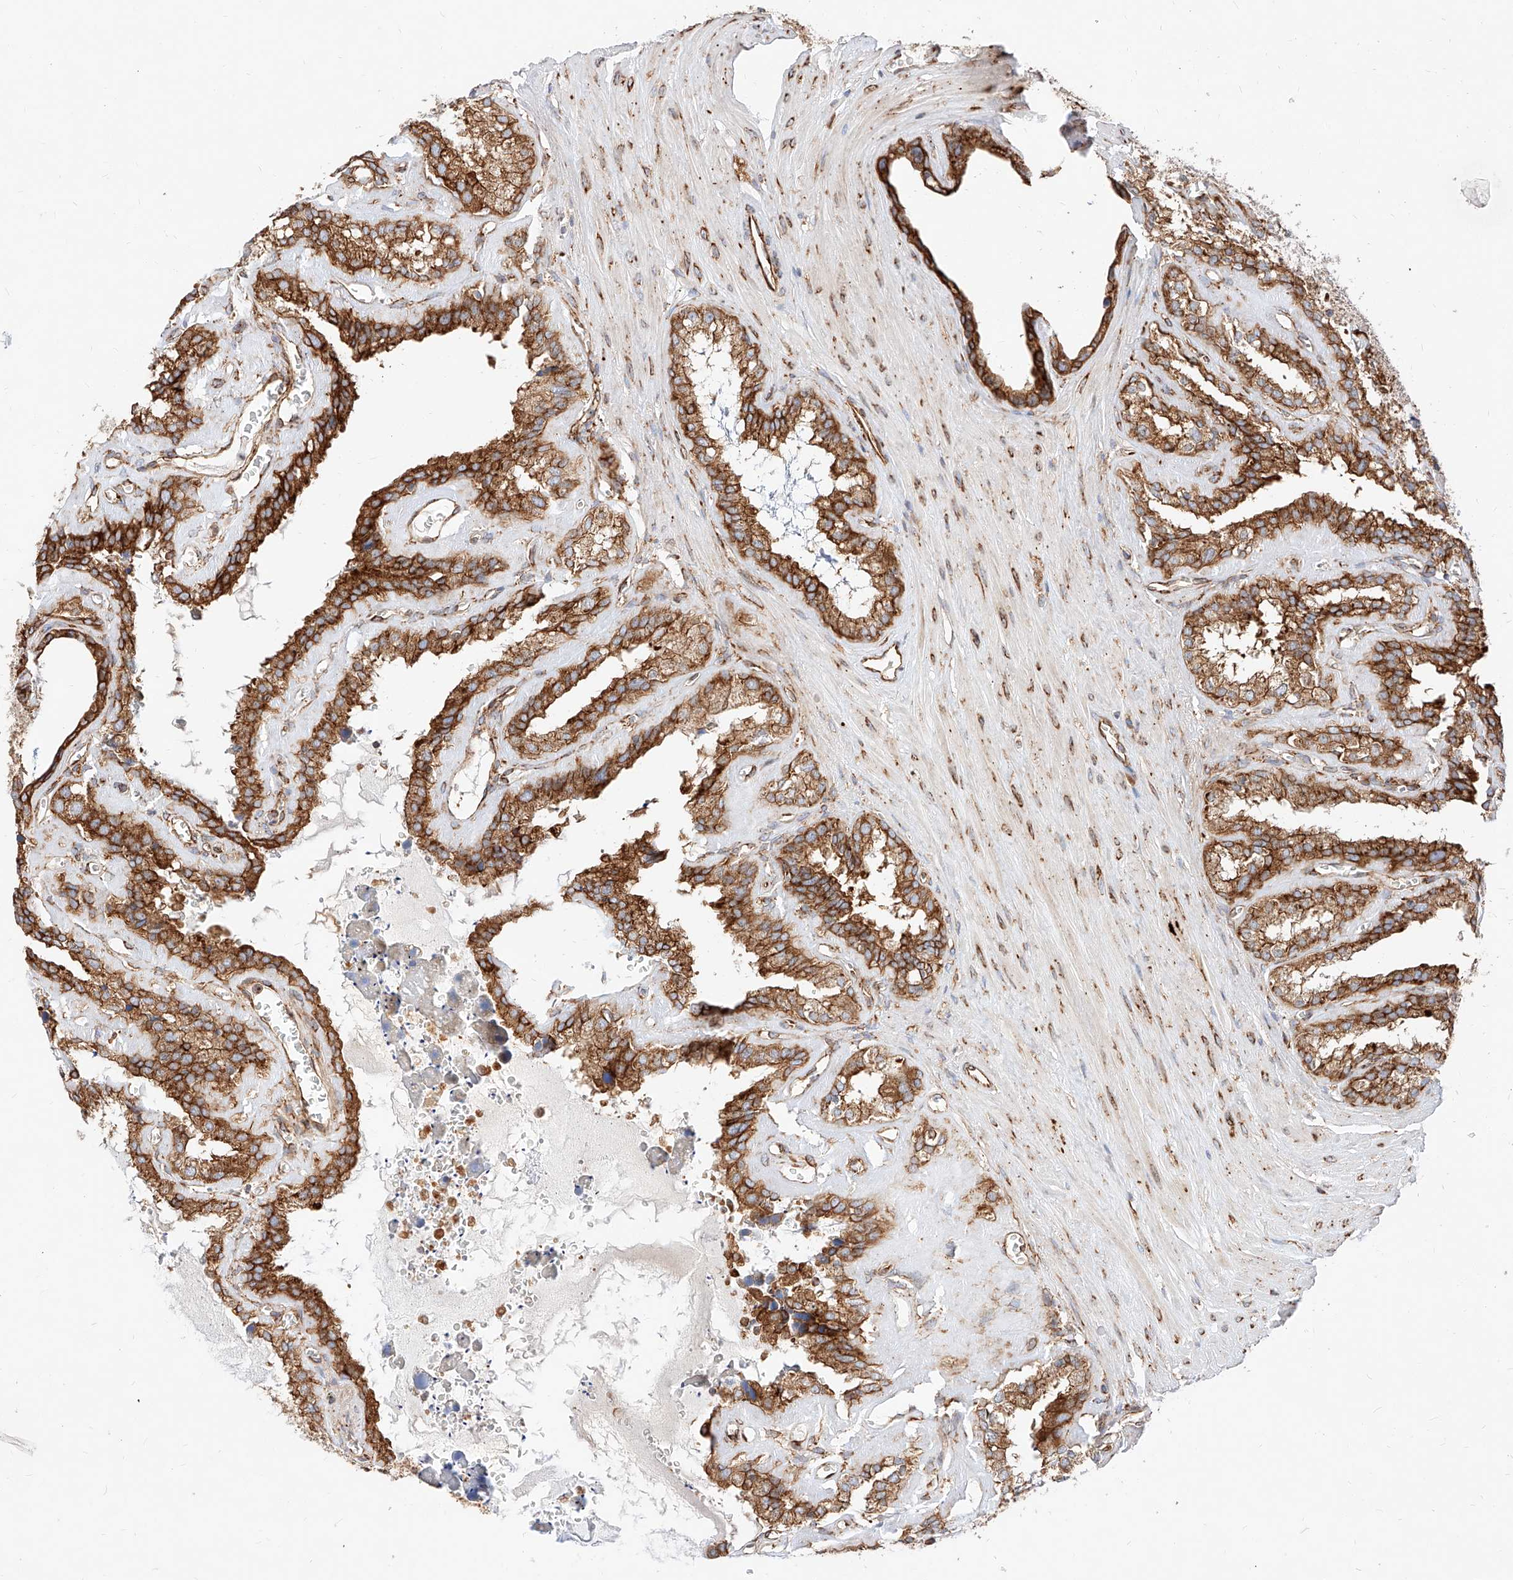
{"staining": {"intensity": "strong", "quantity": ">75%", "location": "cytoplasmic/membranous"}, "tissue": "seminal vesicle", "cell_type": "Glandular cells", "image_type": "normal", "snomed": [{"axis": "morphology", "description": "Normal tissue, NOS"}, {"axis": "topography", "description": "Prostate"}, {"axis": "topography", "description": "Seminal veicle"}], "caption": "IHC image of normal seminal vesicle: human seminal vesicle stained using IHC displays high levels of strong protein expression localized specifically in the cytoplasmic/membranous of glandular cells, appearing as a cytoplasmic/membranous brown color.", "gene": "CSGALNACT2", "patient": {"sex": "male", "age": 59}}